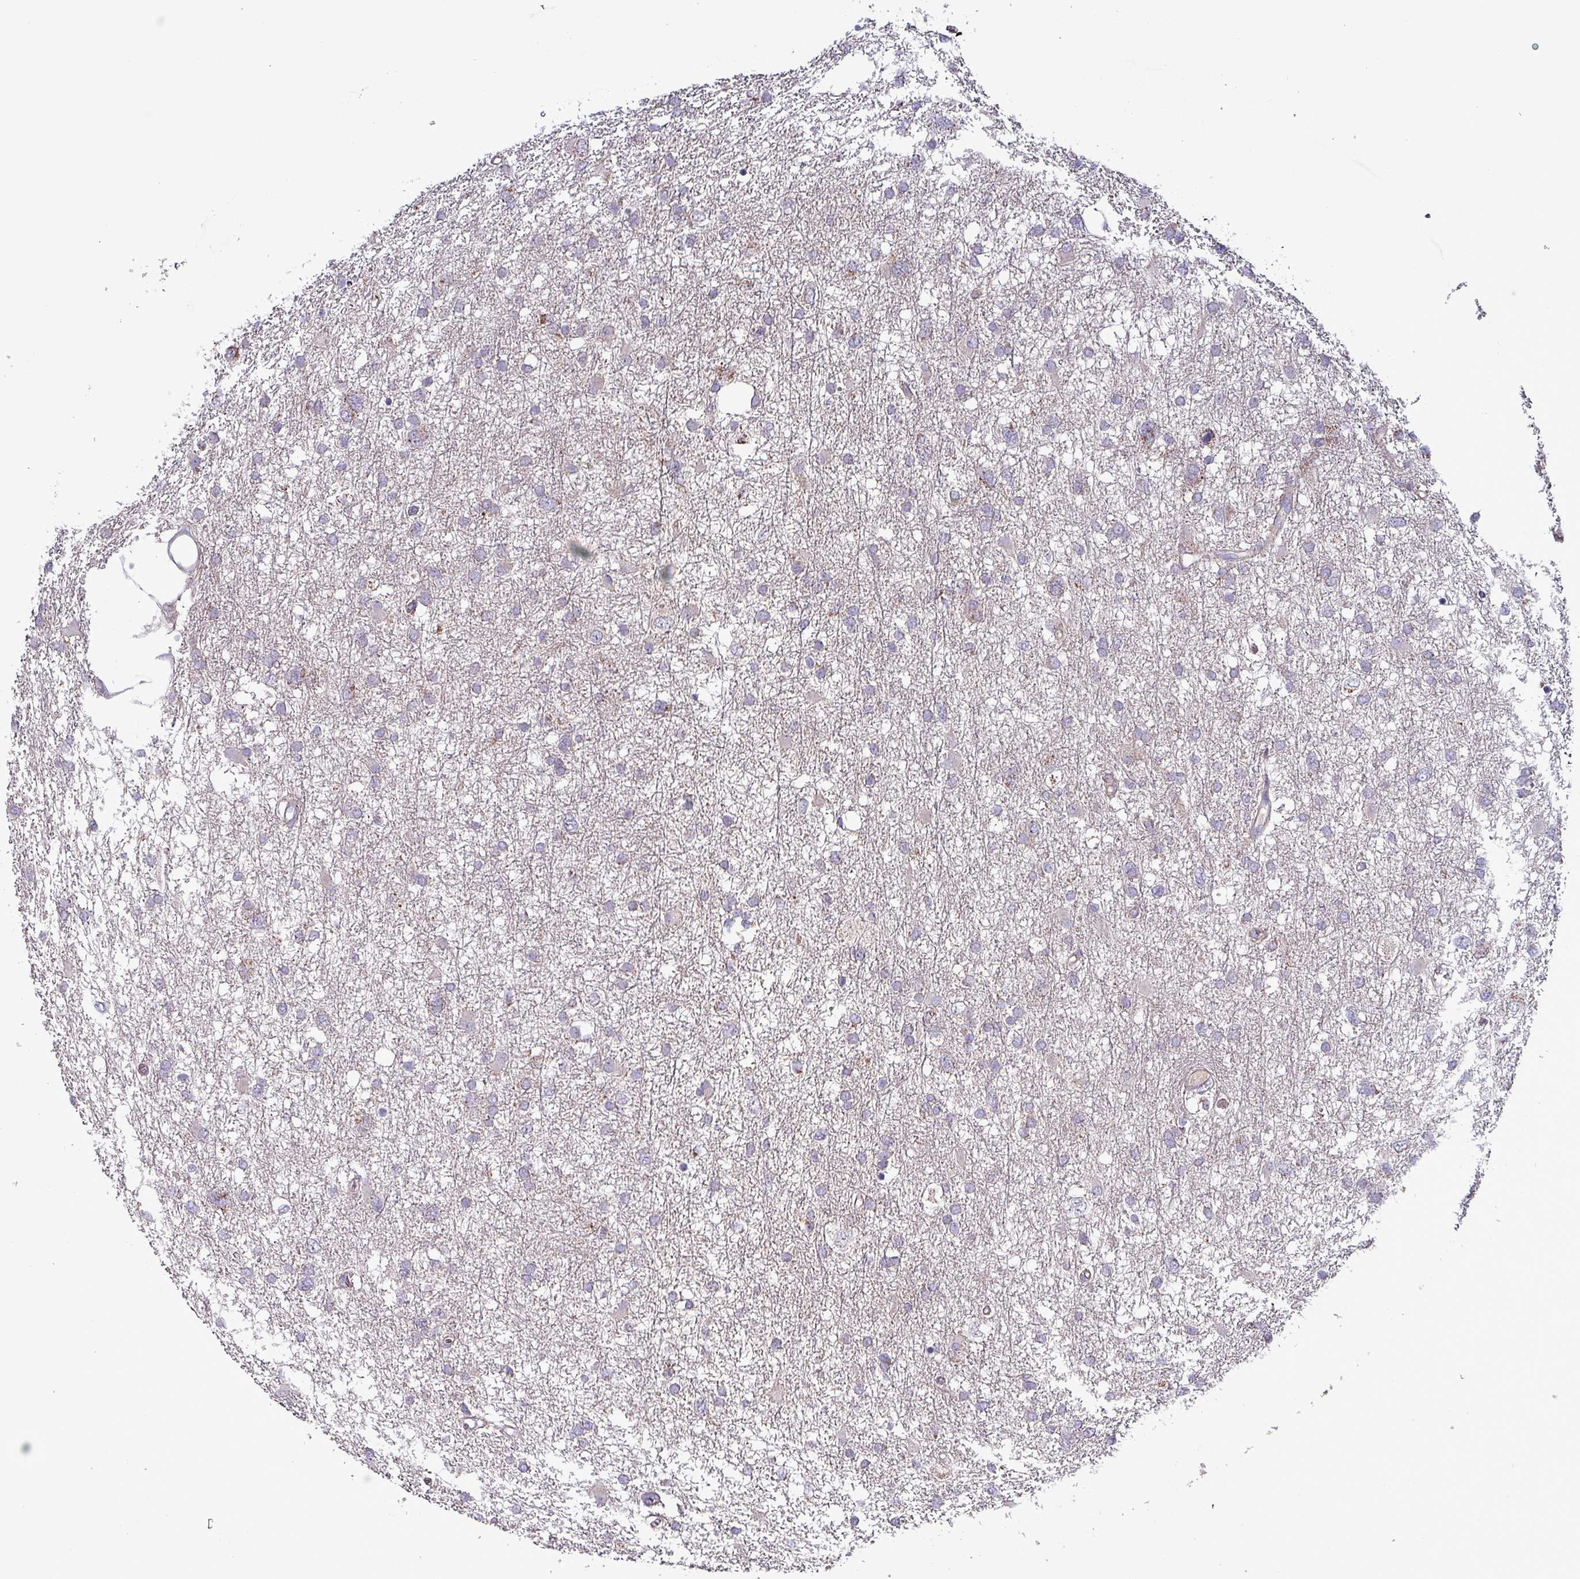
{"staining": {"intensity": "negative", "quantity": "none", "location": "none"}, "tissue": "glioma", "cell_type": "Tumor cells", "image_type": "cancer", "snomed": [{"axis": "morphology", "description": "Glioma, malignant, High grade"}, {"axis": "topography", "description": "Brain"}], "caption": "Histopathology image shows no significant protein staining in tumor cells of glioma.", "gene": "ZNF322", "patient": {"sex": "male", "age": 61}}